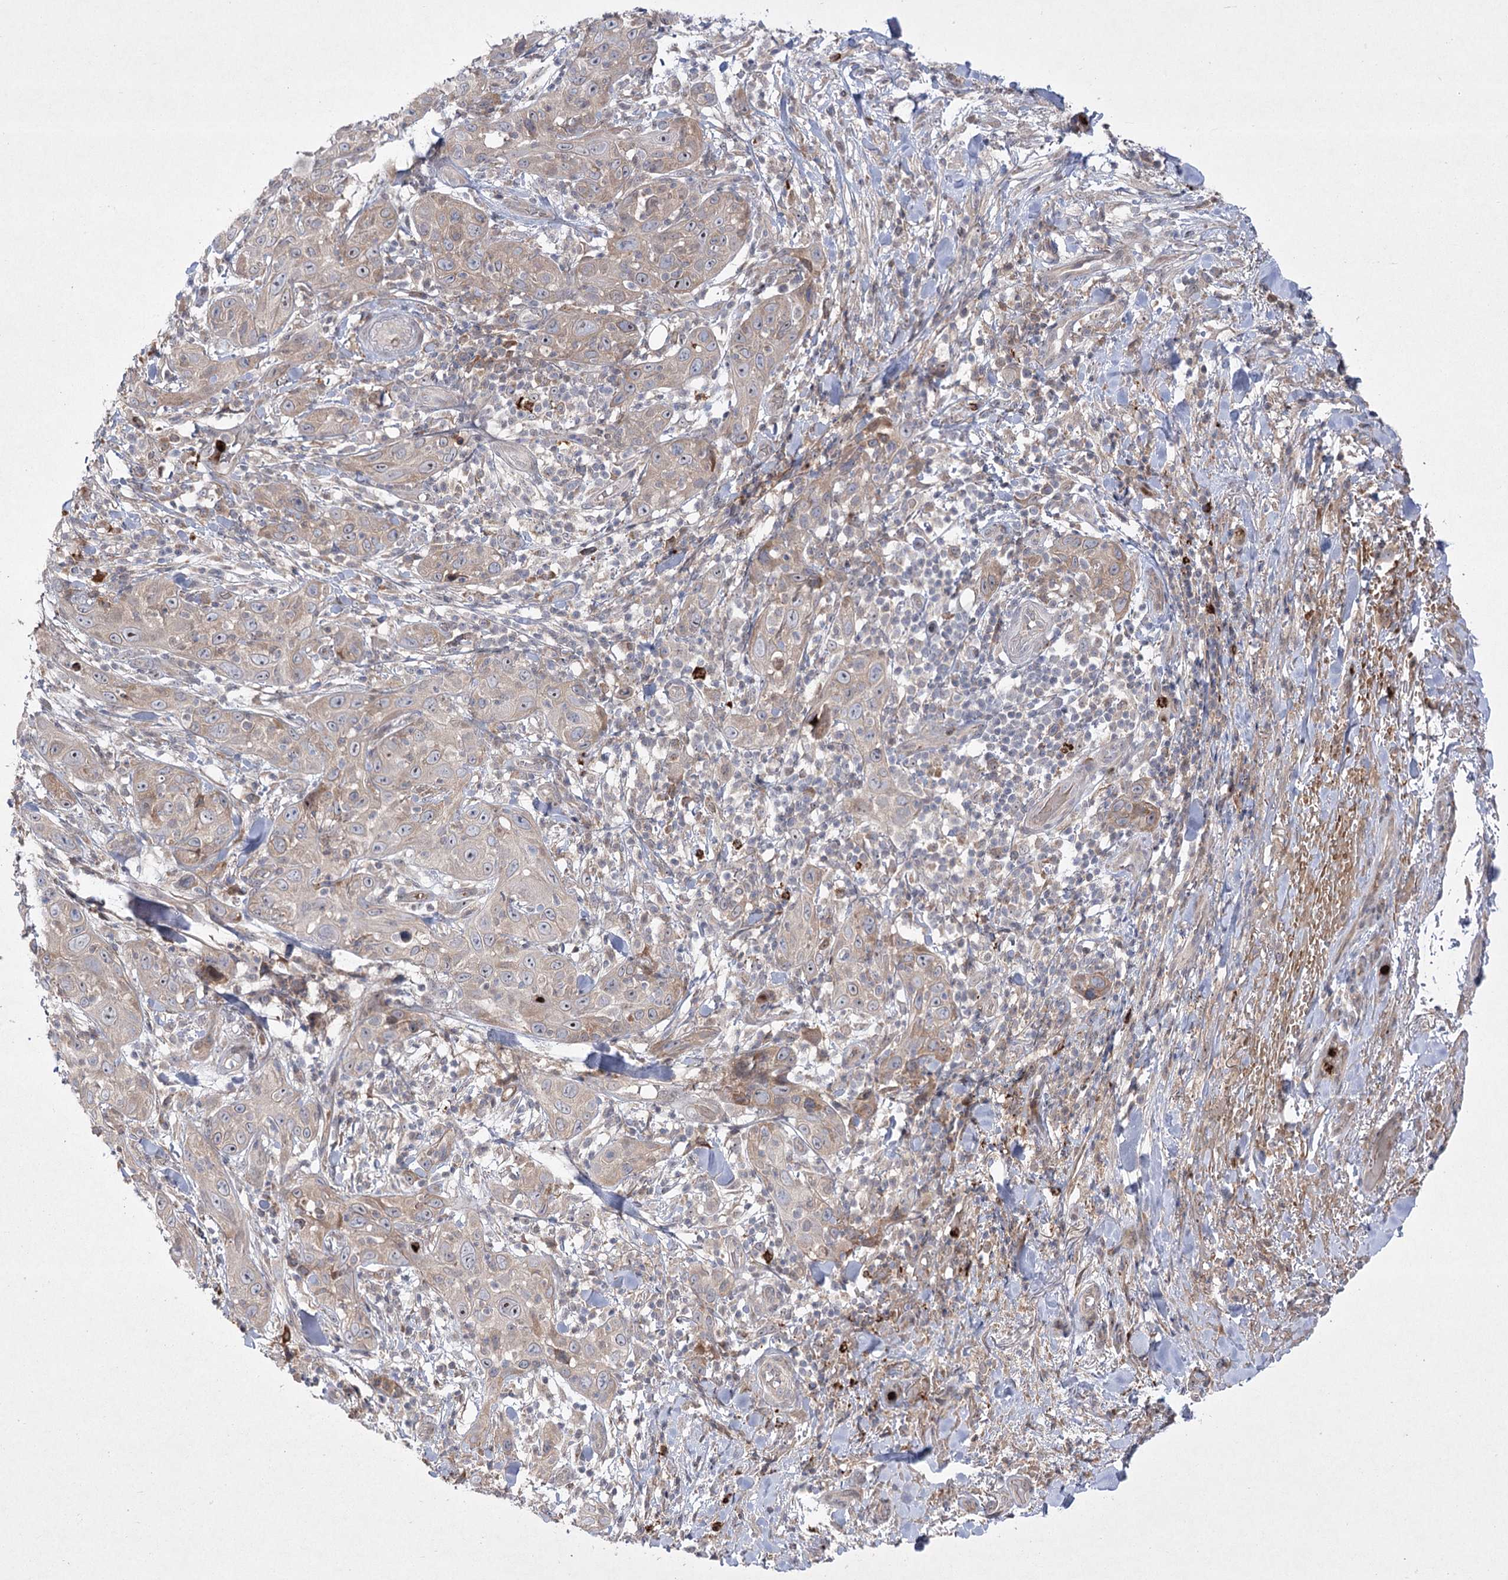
{"staining": {"intensity": "weak", "quantity": "<25%", "location": "cytoplasmic/membranous"}, "tissue": "skin cancer", "cell_type": "Tumor cells", "image_type": "cancer", "snomed": [{"axis": "morphology", "description": "Squamous cell carcinoma, NOS"}, {"axis": "topography", "description": "Skin"}], "caption": "Tumor cells show no significant protein staining in skin cancer. Brightfield microscopy of immunohistochemistry stained with DAB (brown) and hematoxylin (blue), captured at high magnification.", "gene": "PLEKHA5", "patient": {"sex": "female", "age": 88}}